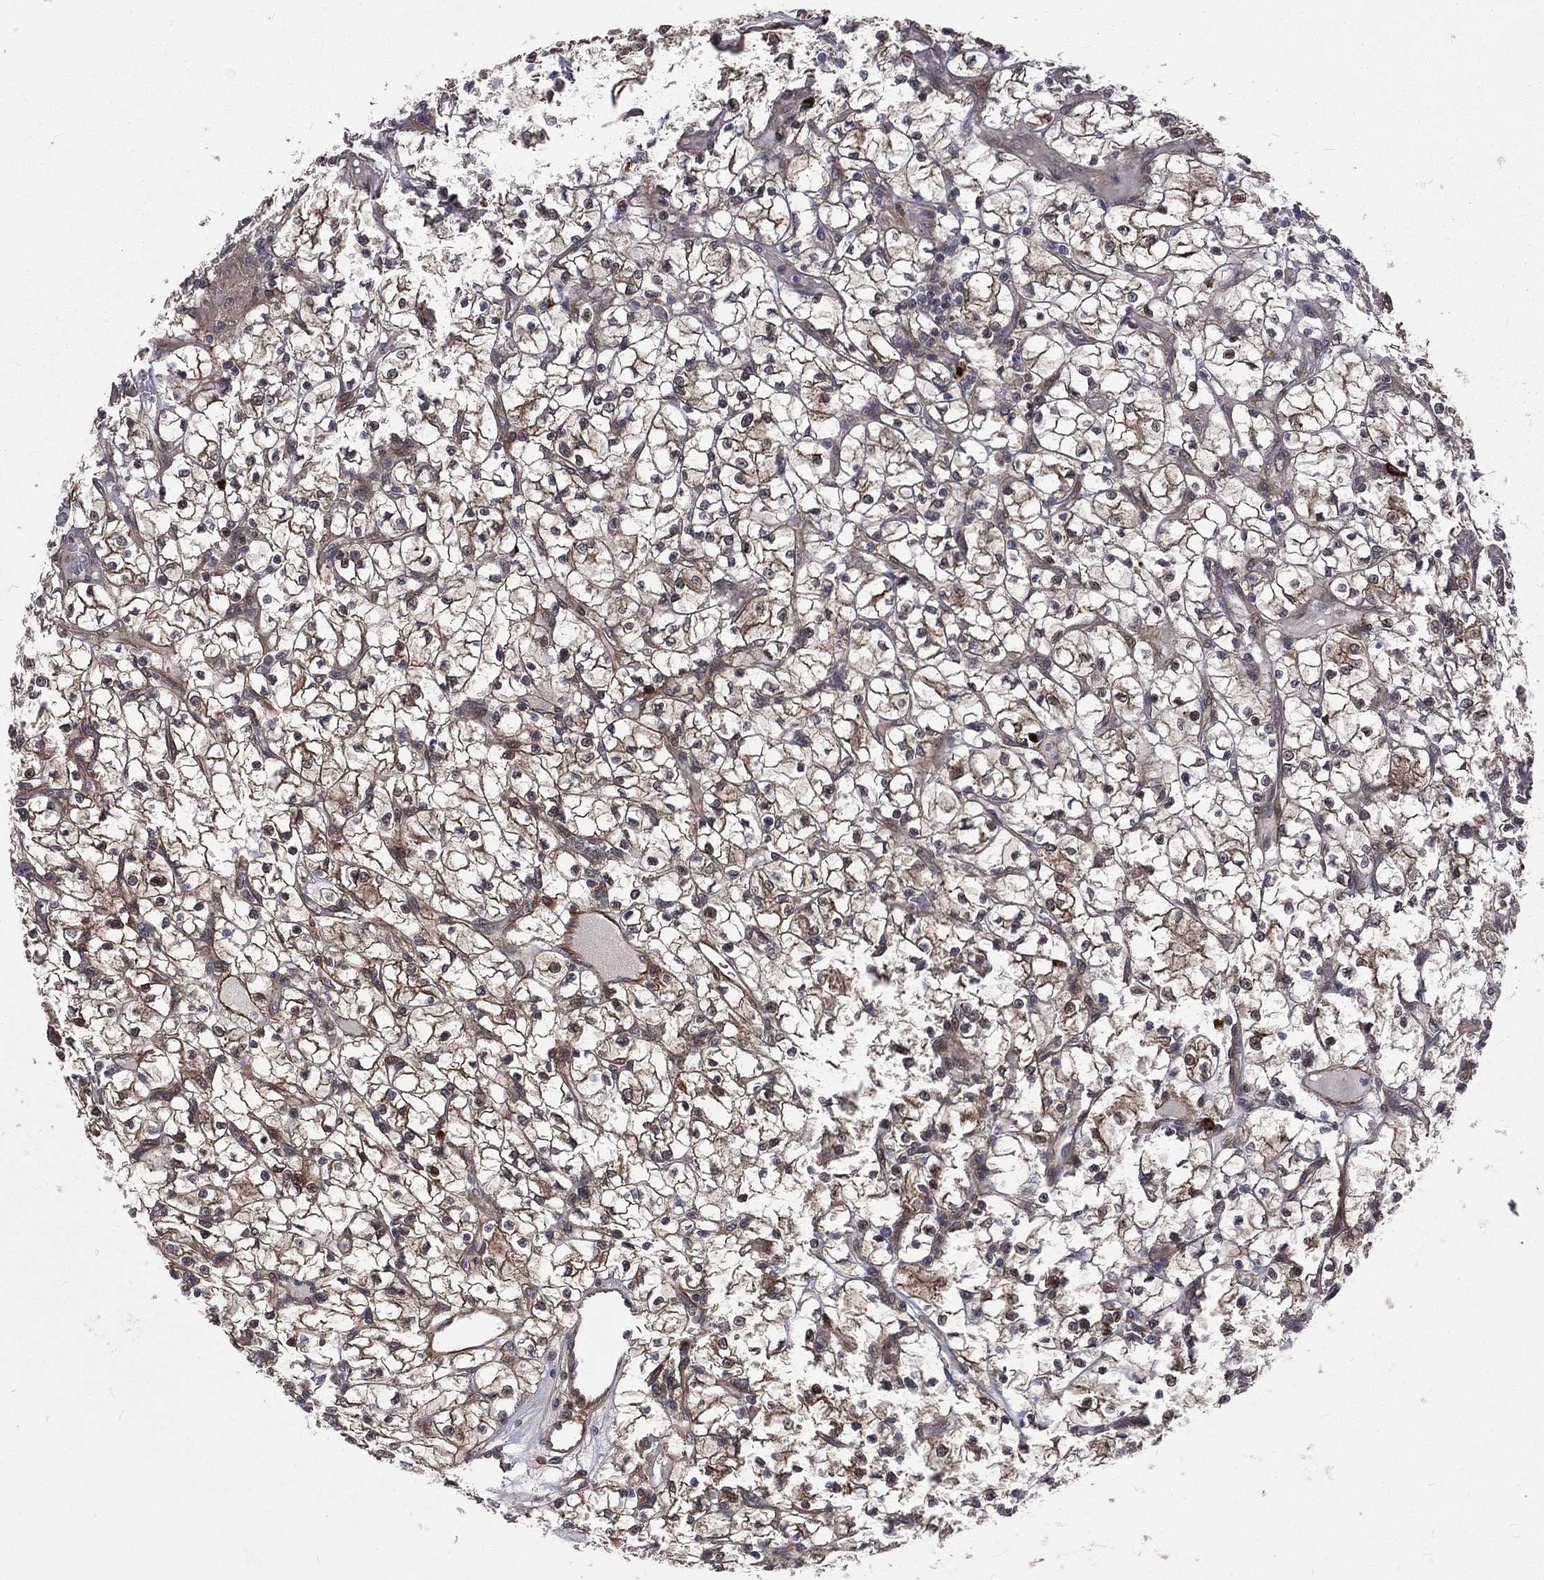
{"staining": {"intensity": "moderate", "quantity": "<25%", "location": "cytoplasmic/membranous"}, "tissue": "renal cancer", "cell_type": "Tumor cells", "image_type": "cancer", "snomed": [{"axis": "morphology", "description": "Adenocarcinoma, NOS"}, {"axis": "topography", "description": "Kidney"}], "caption": "Human renal cancer (adenocarcinoma) stained for a protein (brown) demonstrates moderate cytoplasmic/membranous positive positivity in about <25% of tumor cells.", "gene": "ARL3", "patient": {"sex": "female", "age": 64}}